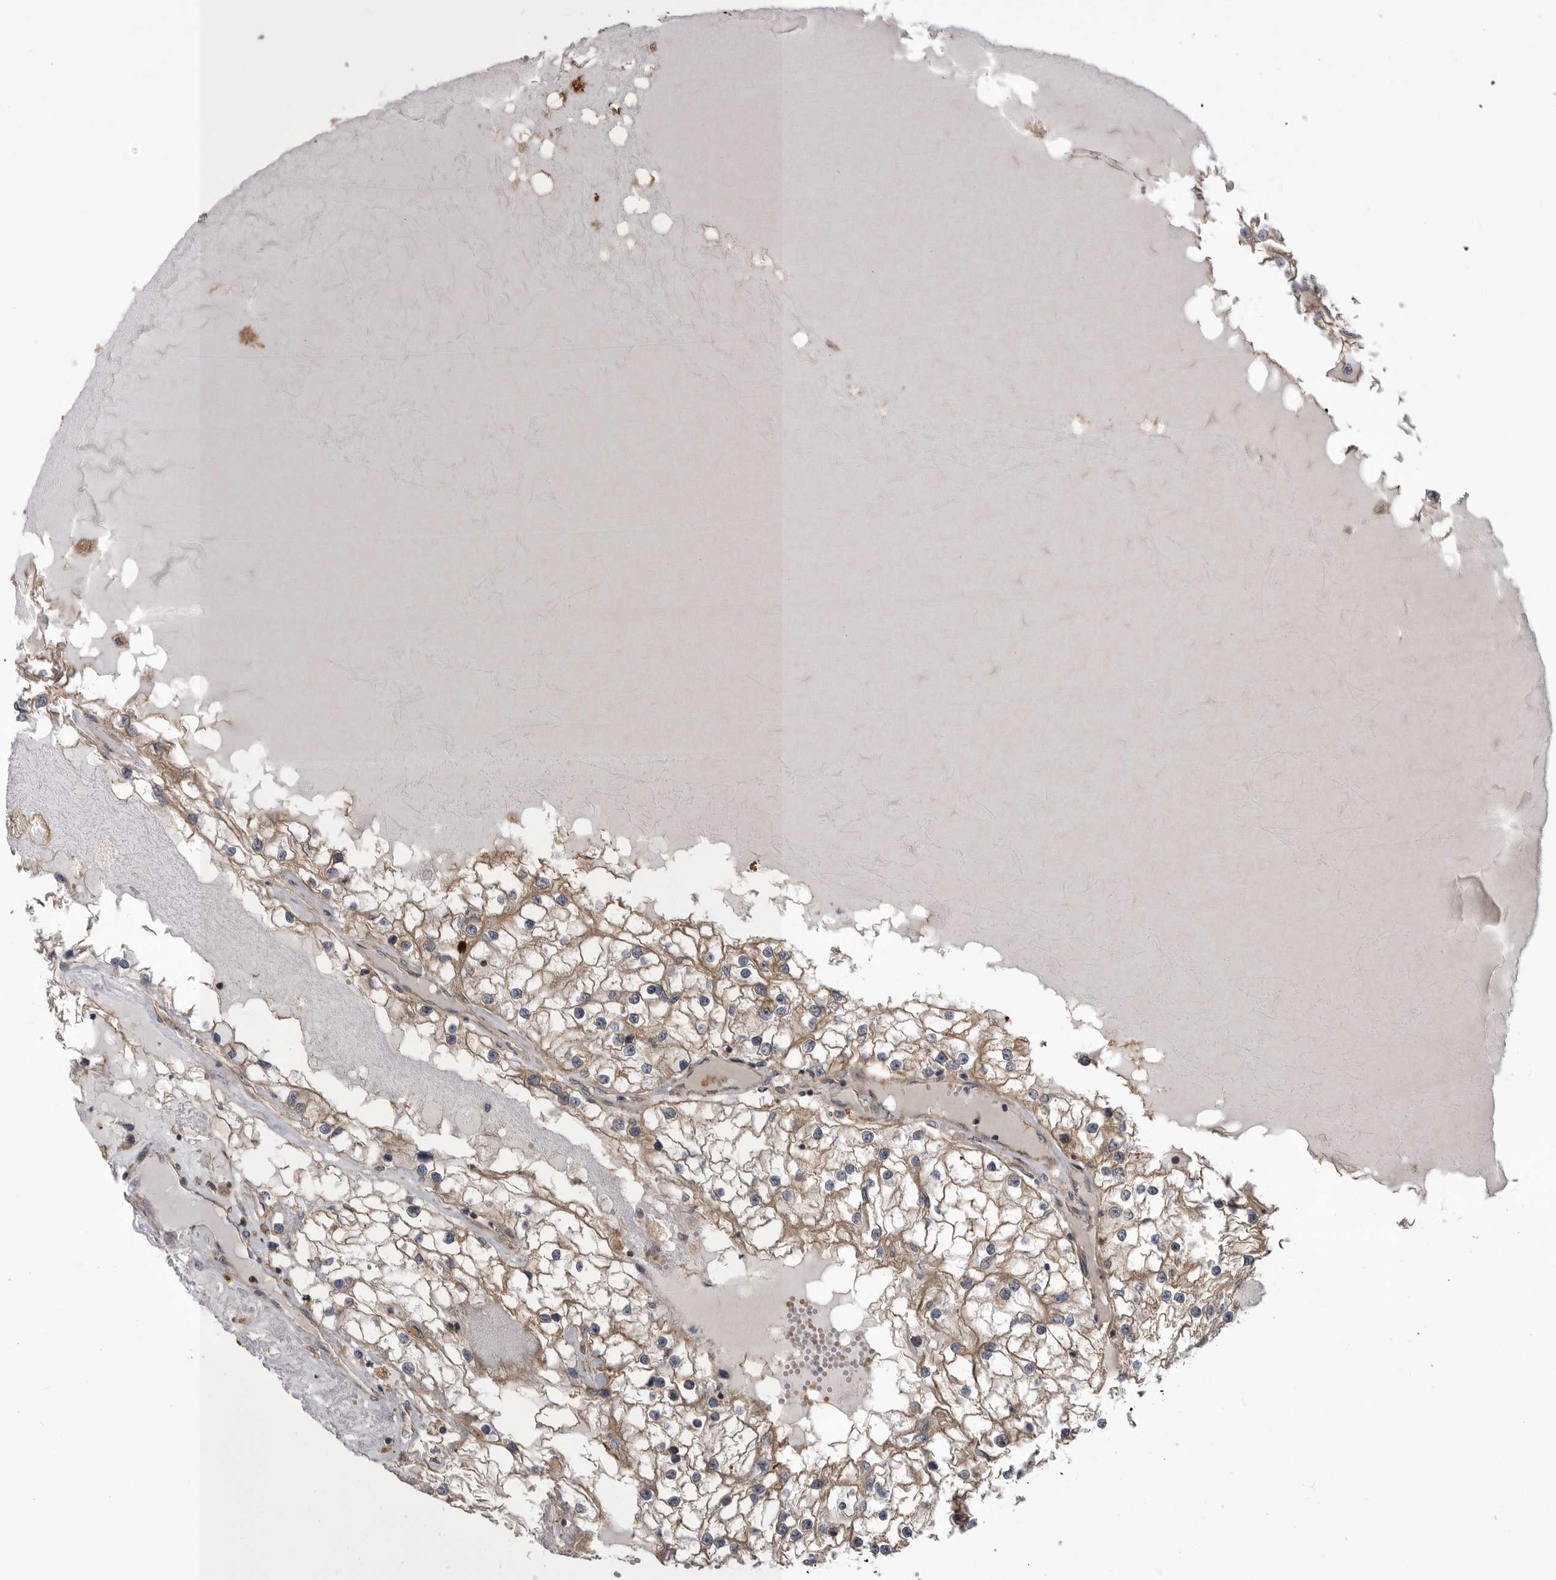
{"staining": {"intensity": "weak", "quantity": ">75%", "location": "cytoplasmic/membranous"}, "tissue": "renal cancer", "cell_type": "Tumor cells", "image_type": "cancer", "snomed": [{"axis": "morphology", "description": "Adenocarcinoma, NOS"}, {"axis": "topography", "description": "Kidney"}], "caption": "Renal cancer (adenocarcinoma) stained with a protein marker exhibits weak staining in tumor cells.", "gene": "RAB3GAP2", "patient": {"sex": "male", "age": 68}}